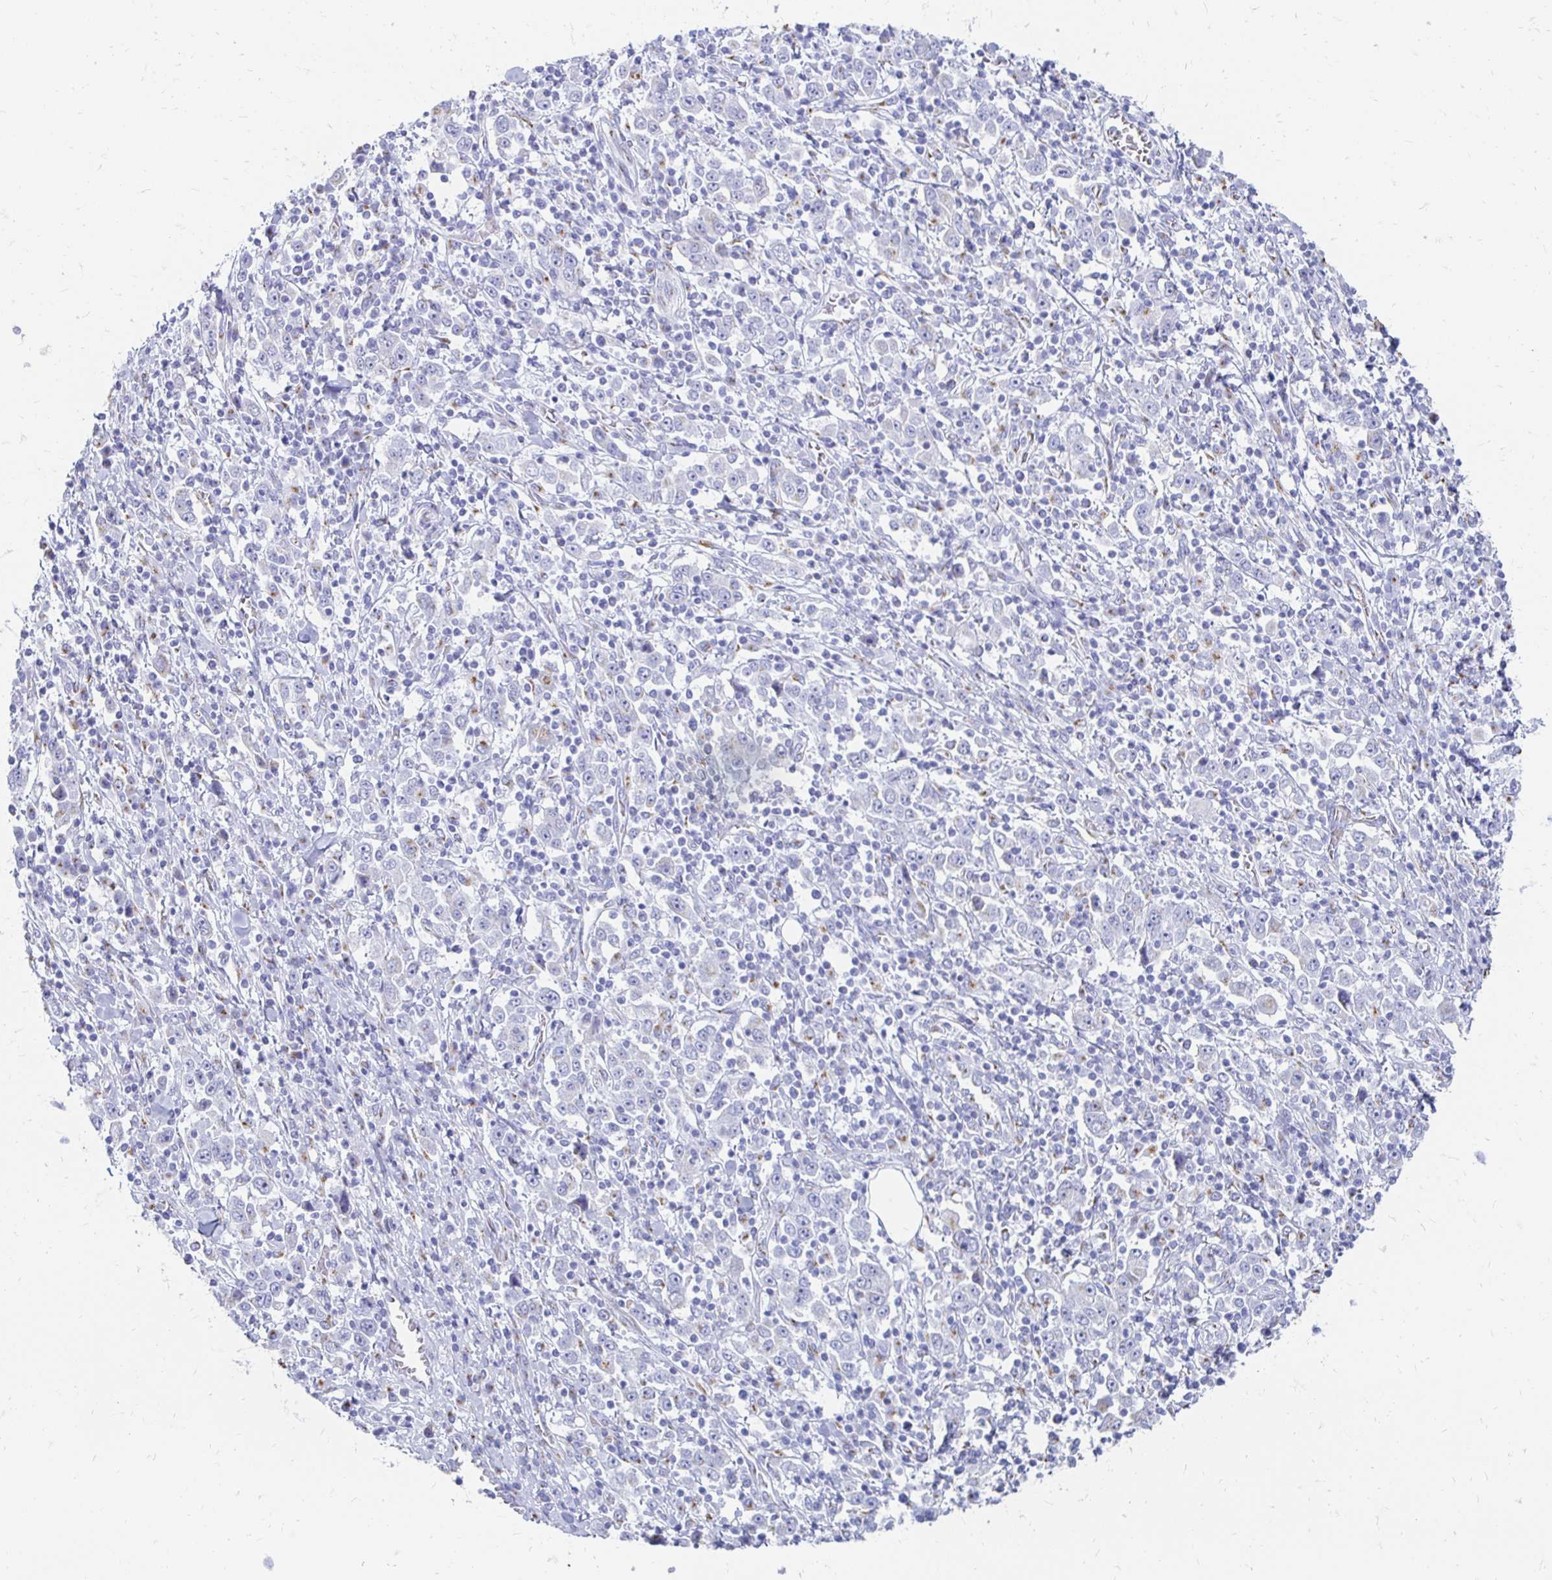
{"staining": {"intensity": "negative", "quantity": "none", "location": "none"}, "tissue": "stomach cancer", "cell_type": "Tumor cells", "image_type": "cancer", "snomed": [{"axis": "morphology", "description": "Normal tissue, NOS"}, {"axis": "morphology", "description": "Adenocarcinoma, NOS"}, {"axis": "topography", "description": "Stomach, upper"}, {"axis": "topography", "description": "Stomach"}], "caption": "Micrograph shows no significant protein staining in tumor cells of stomach adenocarcinoma.", "gene": "PAGE4", "patient": {"sex": "male", "age": 59}}